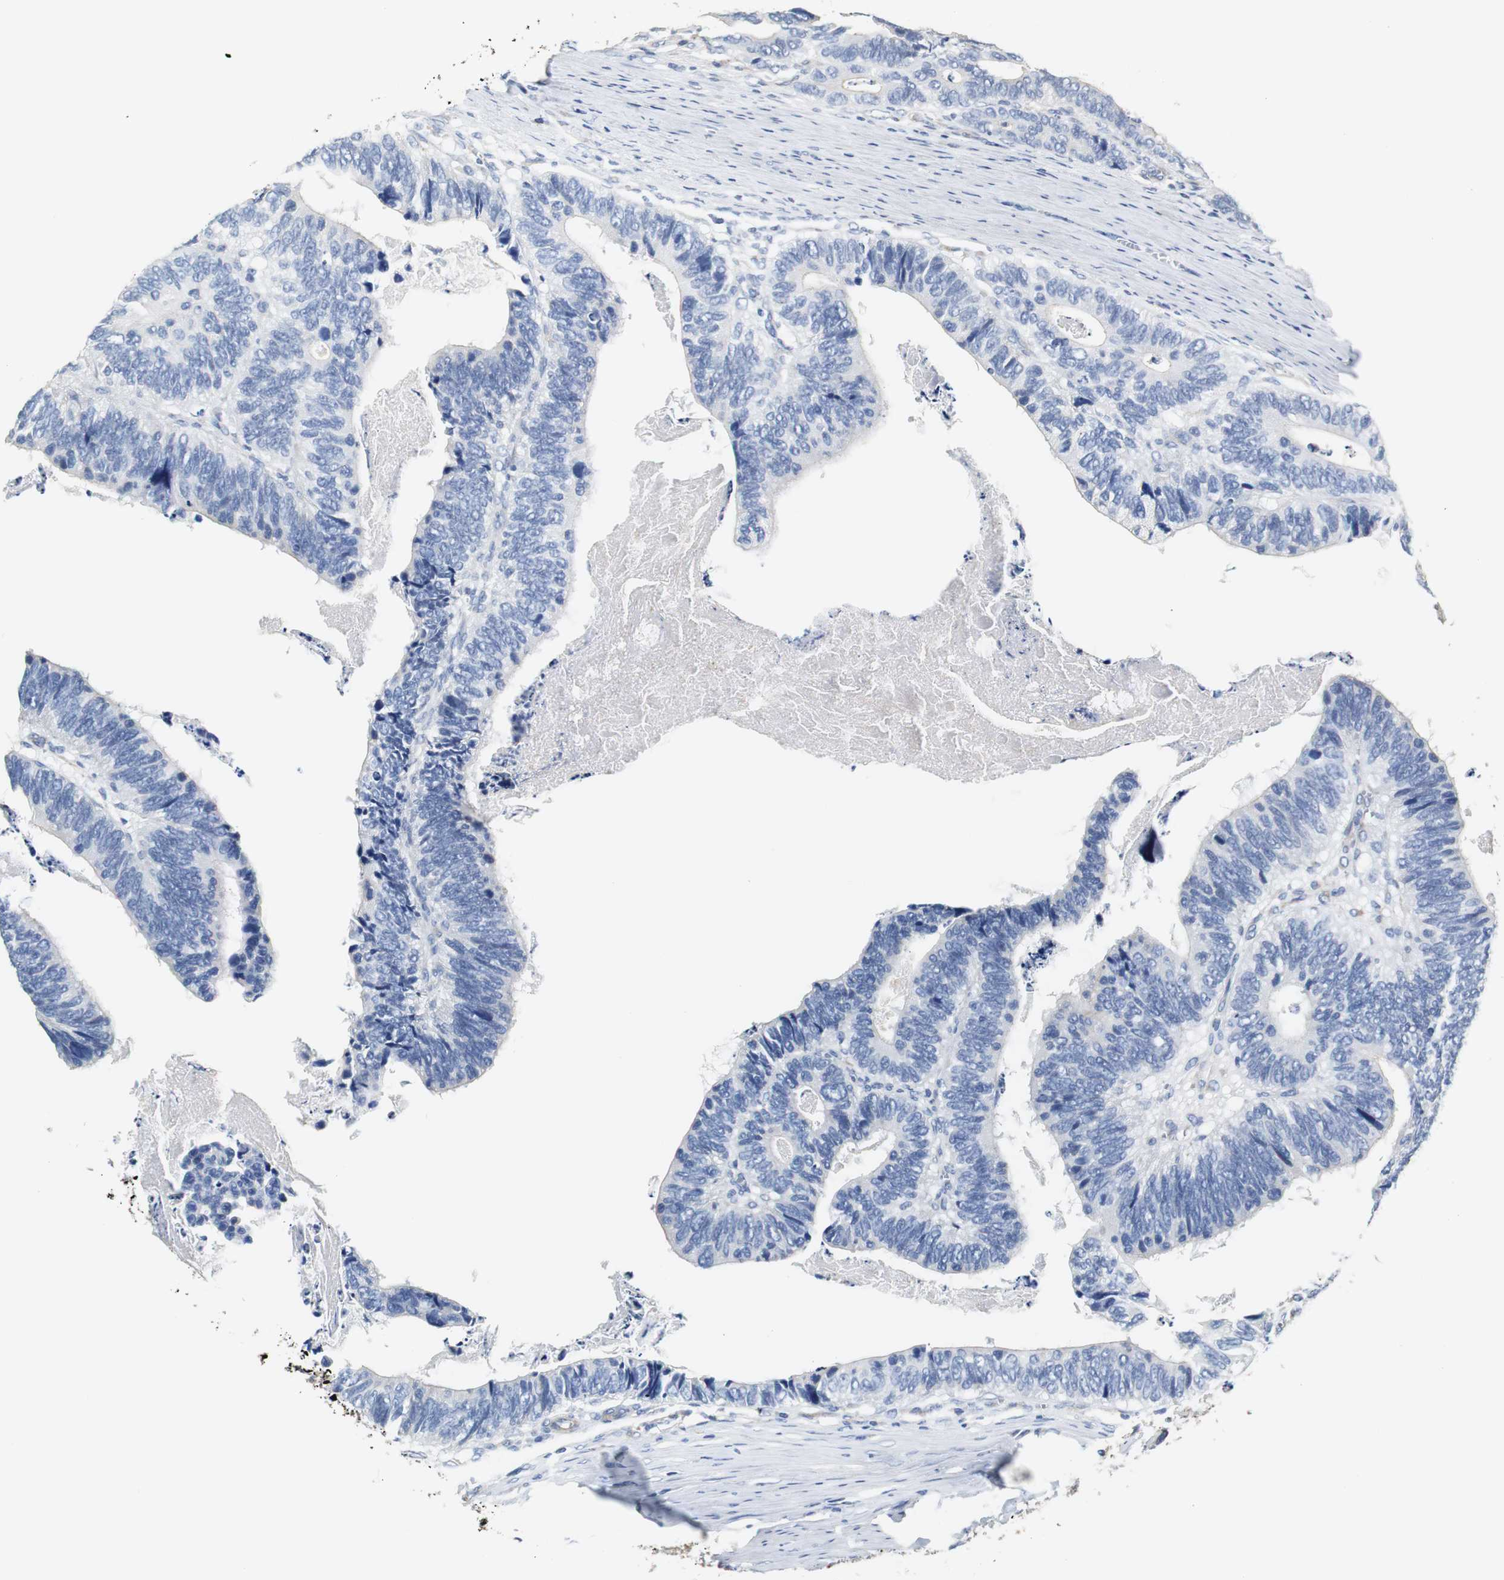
{"staining": {"intensity": "negative", "quantity": "none", "location": "none"}, "tissue": "colorectal cancer", "cell_type": "Tumor cells", "image_type": "cancer", "snomed": [{"axis": "morphology", "description": "Adenocarcinoma, NOS"}, {"axis": "topography", "description": "Colon"}], "caption": "Immunohistochemistry (IHC) of human colorectal cancer exhibits no expression in tumor cells.", "gene": "PCK1", "patient": {"sex": "male", "age": 72}}